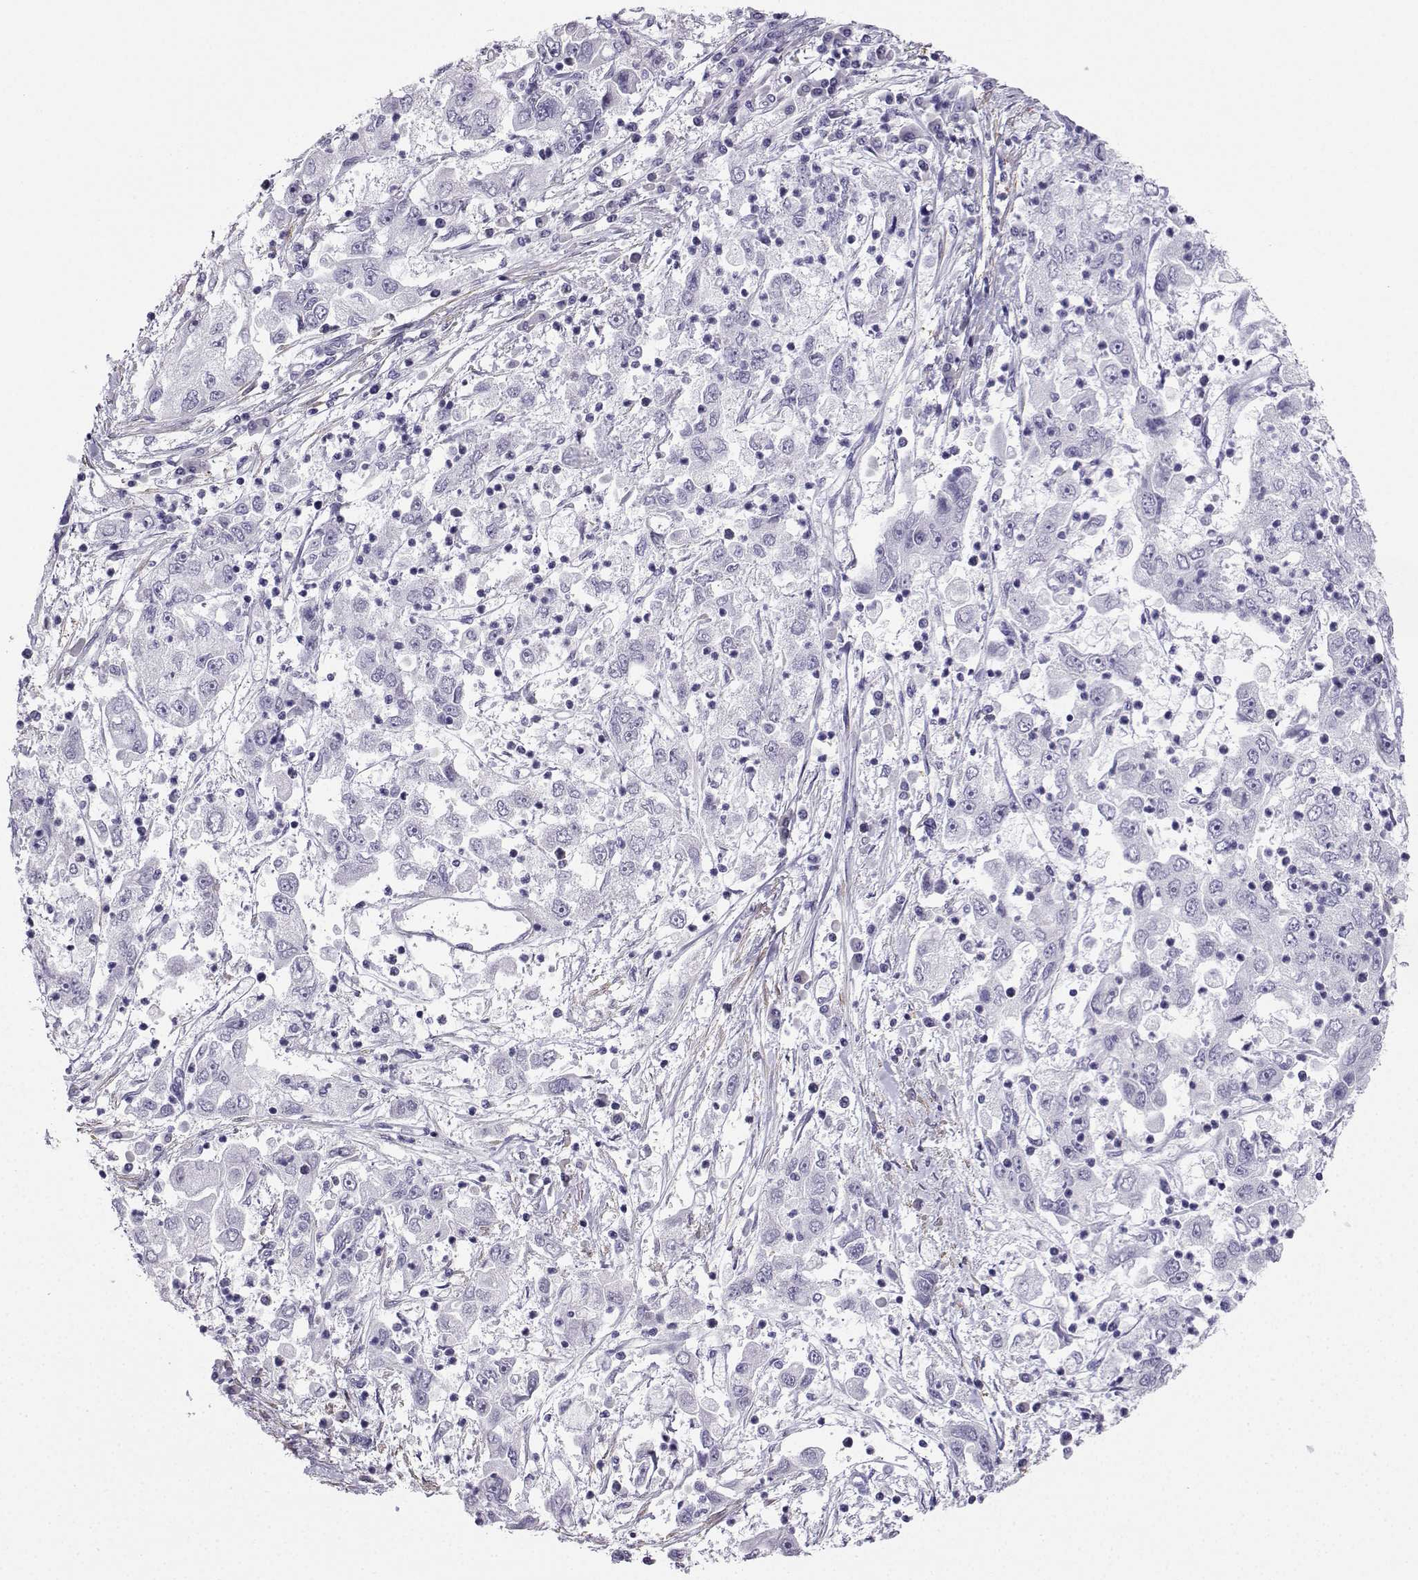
{"staining": {"intensity": "negative", "quantity": "none", "location": "none"}, "tissue": "cervical cancer", "cell_type": "Tumor cells", "image_type": "cancer", "snomed": [{"axis": "morphology", "description": "Squamous cell carcinoma, NOS"}, {"axis": "topography", "description": "Cervix"}], "caption": "Cervical squamous cell carcinoma stained for a protein using immunohistochemistry displays no expression tumor cells.", "gene": "KIF17", "patient": {"sex": "female", "age": 36}}